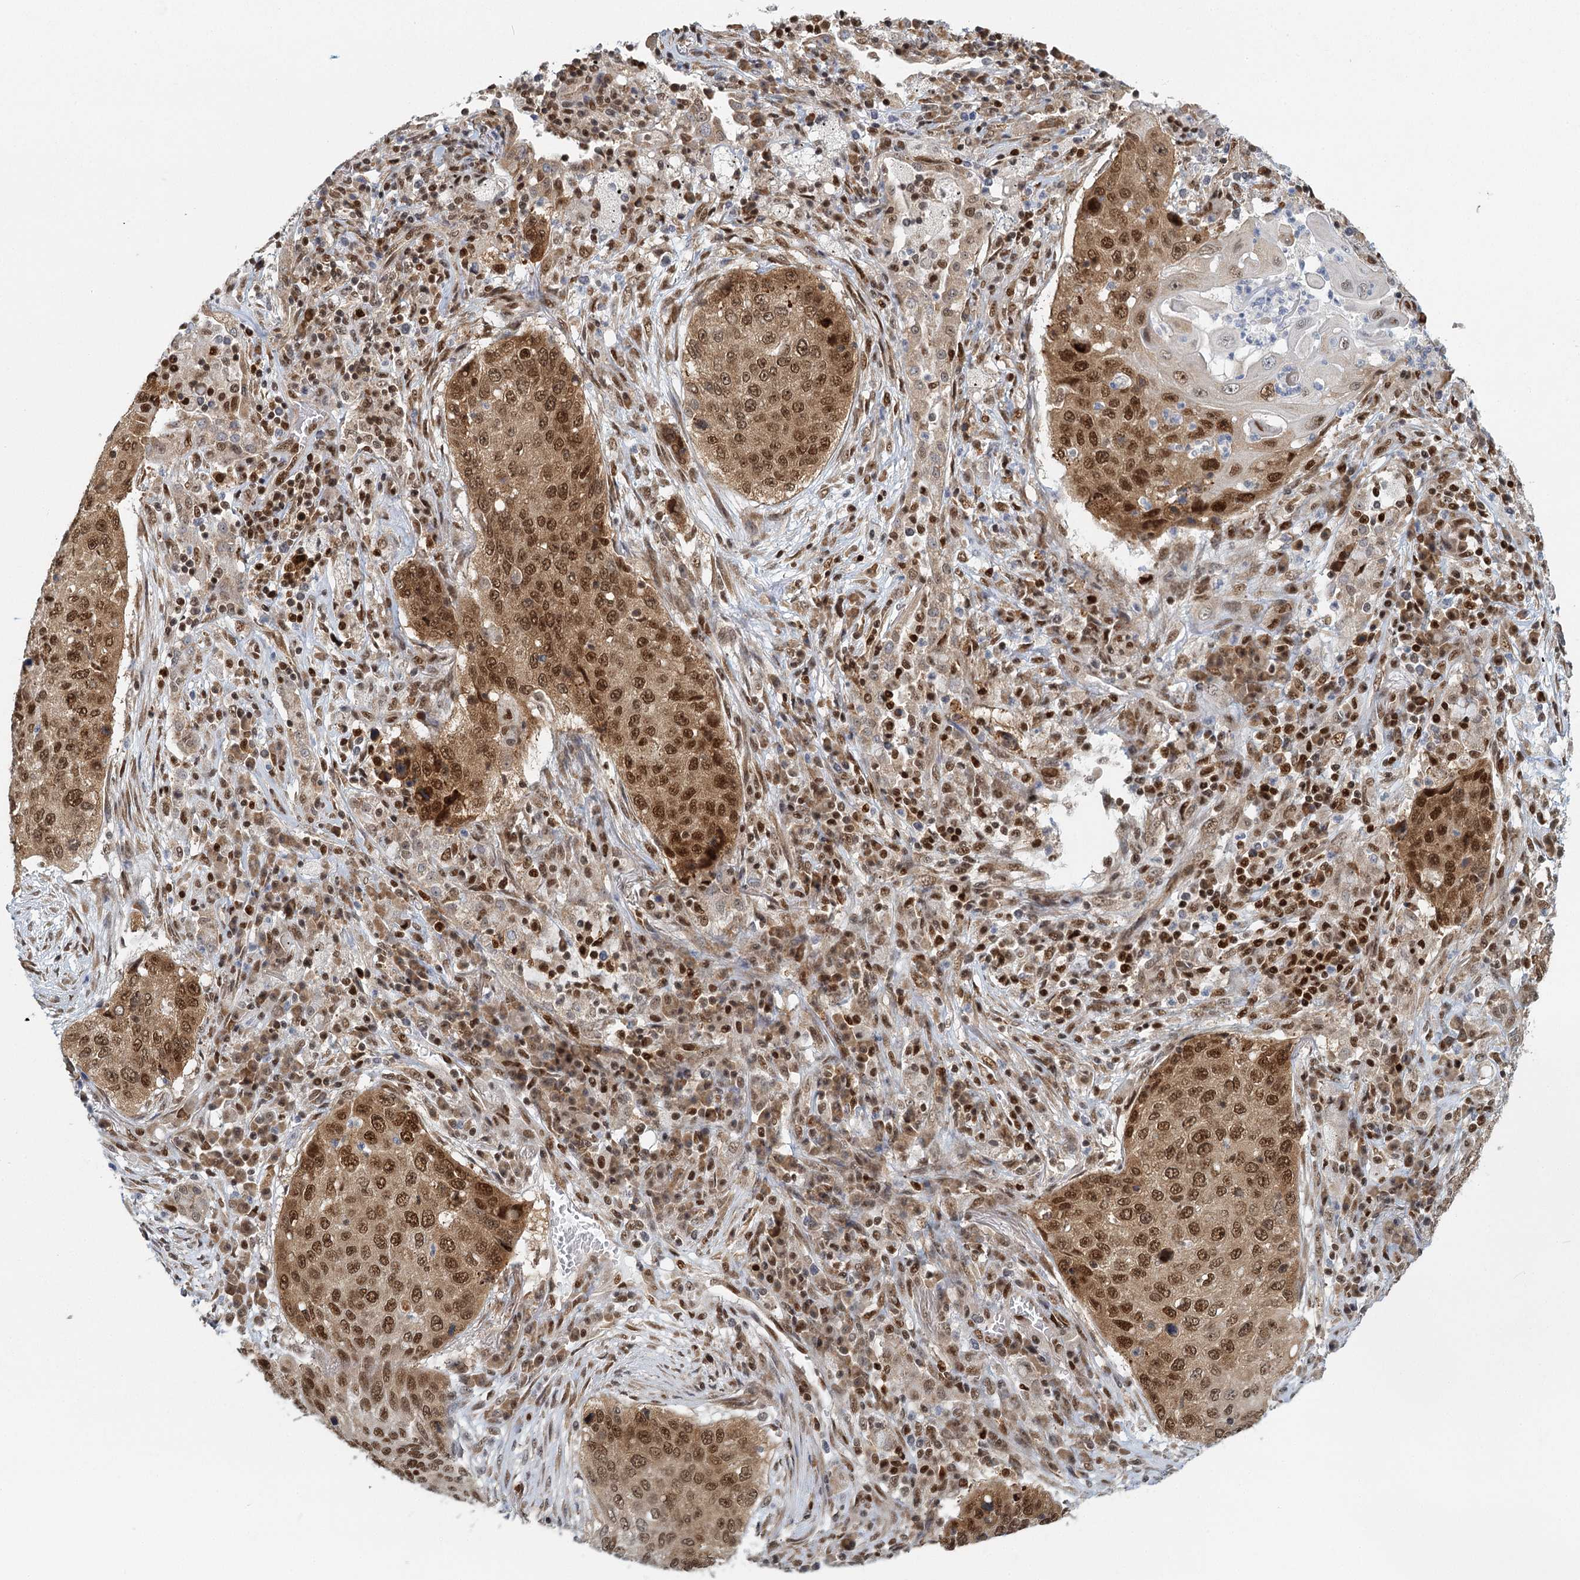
{"staining": {"intensity": "strong", "quantity": ">75%", "location": "cytoplasmic/membranous,nuclear"}, "tissue": "lung cancer", "cell_type": "Tumor cells", "image_type": "cancer", "snomed": [{"axis": "morphology", "description": "Squamous cell carcinoma, NOS"}, {"axis": "topography", "description": "Lung"}], "caption": "There is high levels of strong cytoplasmic/membranous and nuclear positivity in tumor cells of squamous cell carcinoma (lung), as demonstrated by immunohistochemical staining (brown color).", "gene": "GPATCH11", "patient": {"sex": "female", "age": 63}}